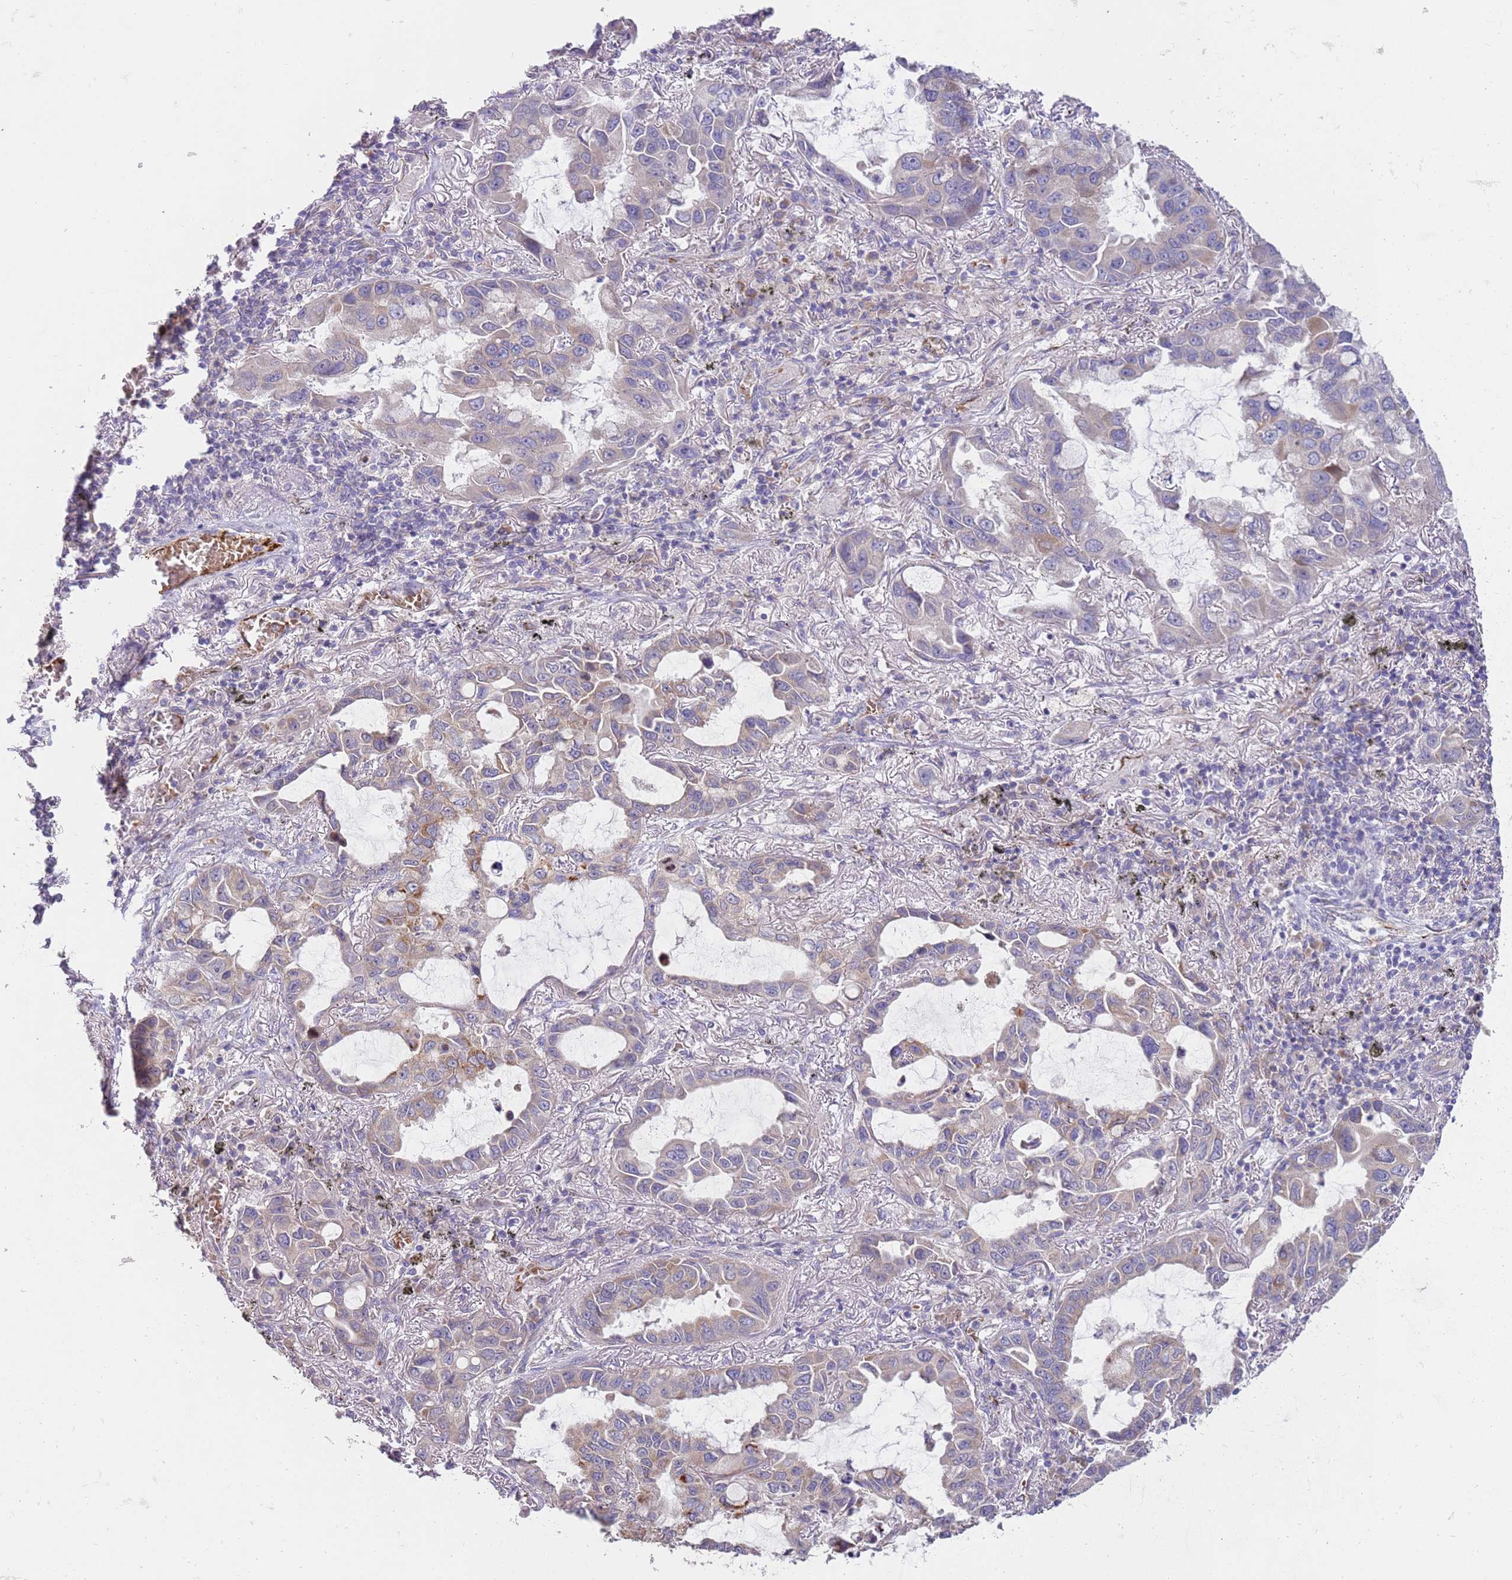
{"staining": {"intensity": "weak", "quantity": "<25%", "location": "cytoplasmic/membranous"}, "tissue": "lung cancer", "cell_type": "Tumor cells", "image_type": "cancer", "snomed": [{"axis": "morphology", "description": "Adenocarcinoma, NOS"}, {"axis": "topography", "description": "Lung"}], "caption": "Adenocarcinoma (lung) was stained to show a protein in brown. There is no significant staining in tumor cells. (DAB immunohistochemistry with hematoxylin counter stain).", "gene": "NMUR2", "patient": {"sex": "male", "age": 64}}